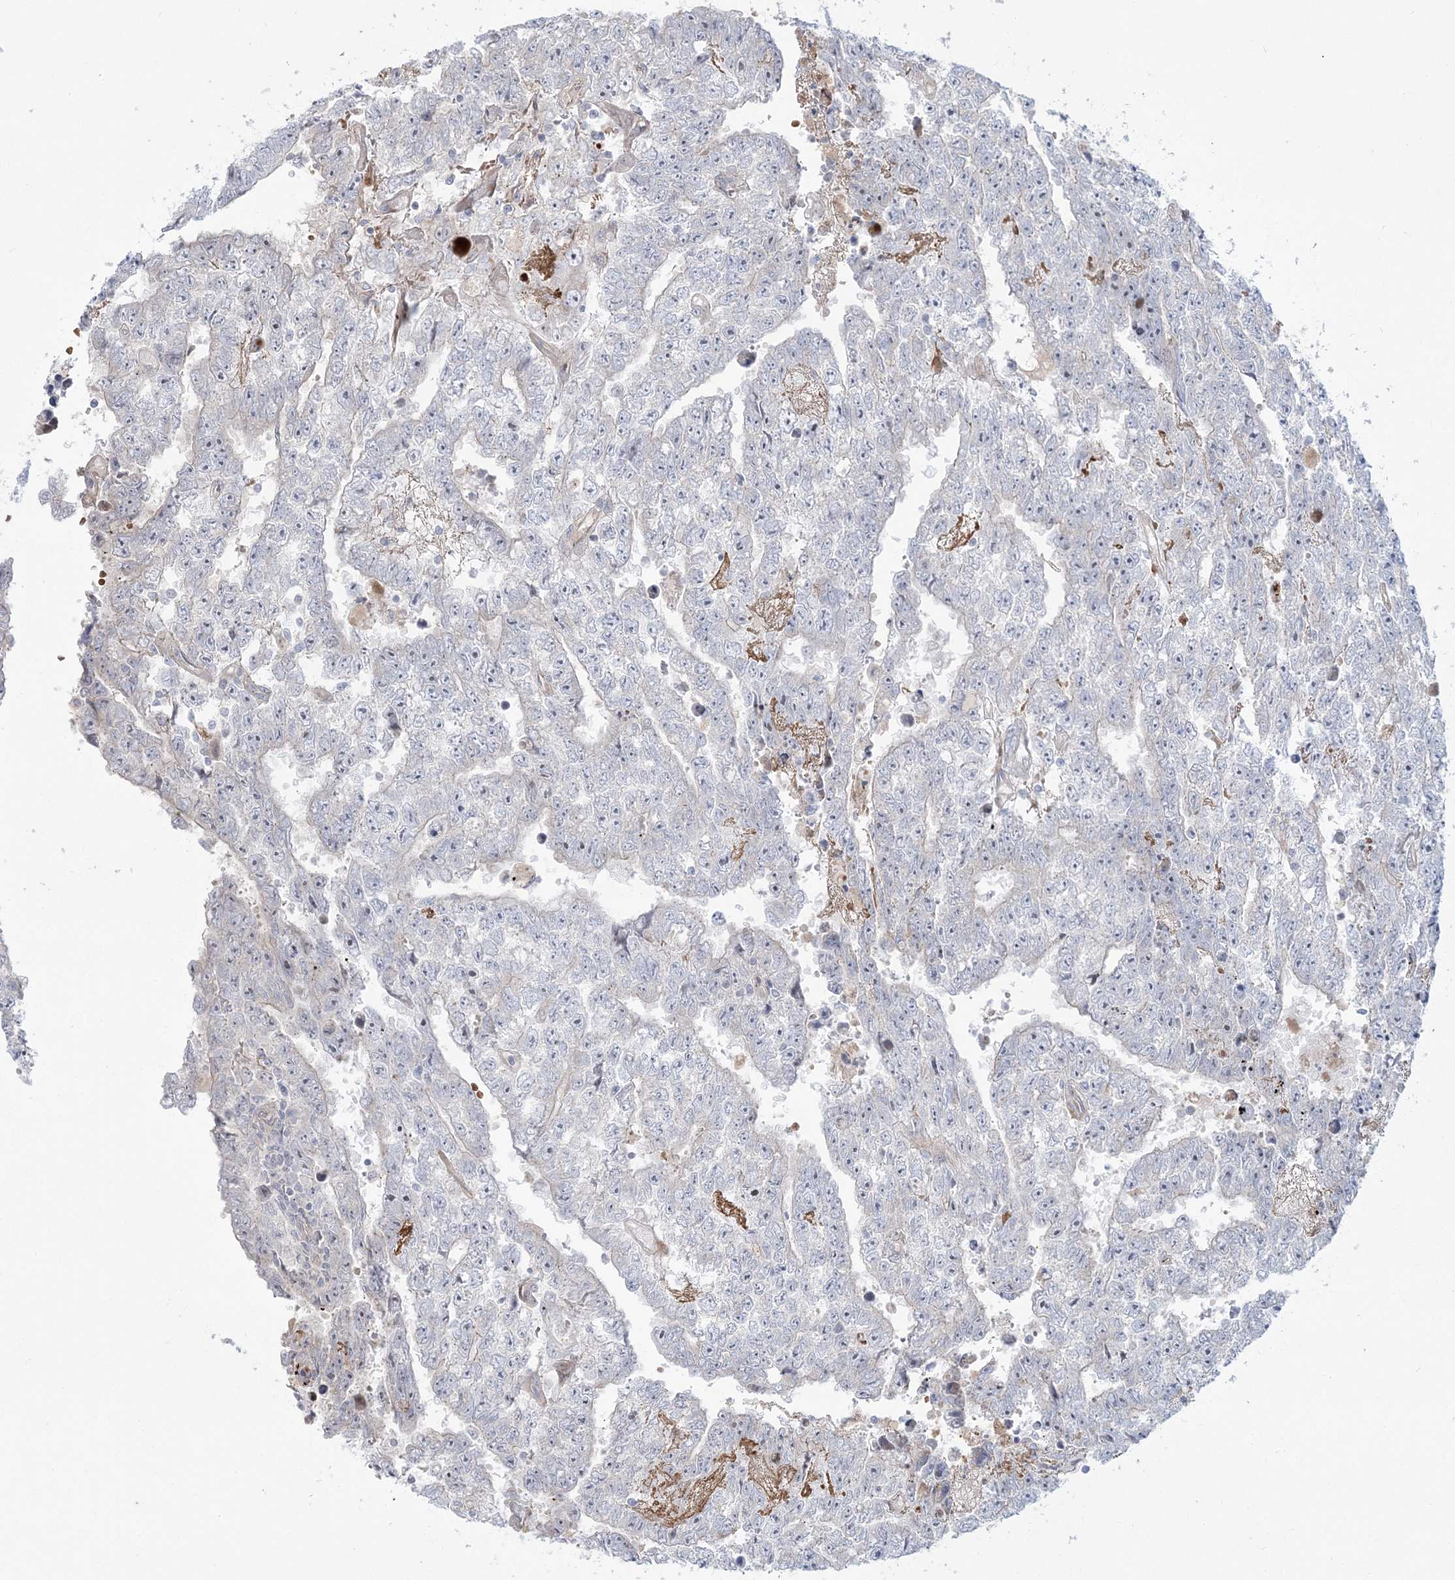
{"staining": {"intensity": "negative", "quantity": "none", "location": "none"}, "tissue": "testis cancer", "cell_type": "Tumor cells", "image_type": "cancer", "snomed": [{"axis": "morphology", "description": "Carcinoma, Embryonal, NOS"}, {"axis": "topography", "description": "Testis"}], "caption": "DAB (3,3'-diaminobenzidine) immunohistochemical staining of human embryonal carcinoma (testis) exhibits no significant expression in tumor cells.", "gene": "NUDT9", "patient": {"sex": "male", "age": 25}}